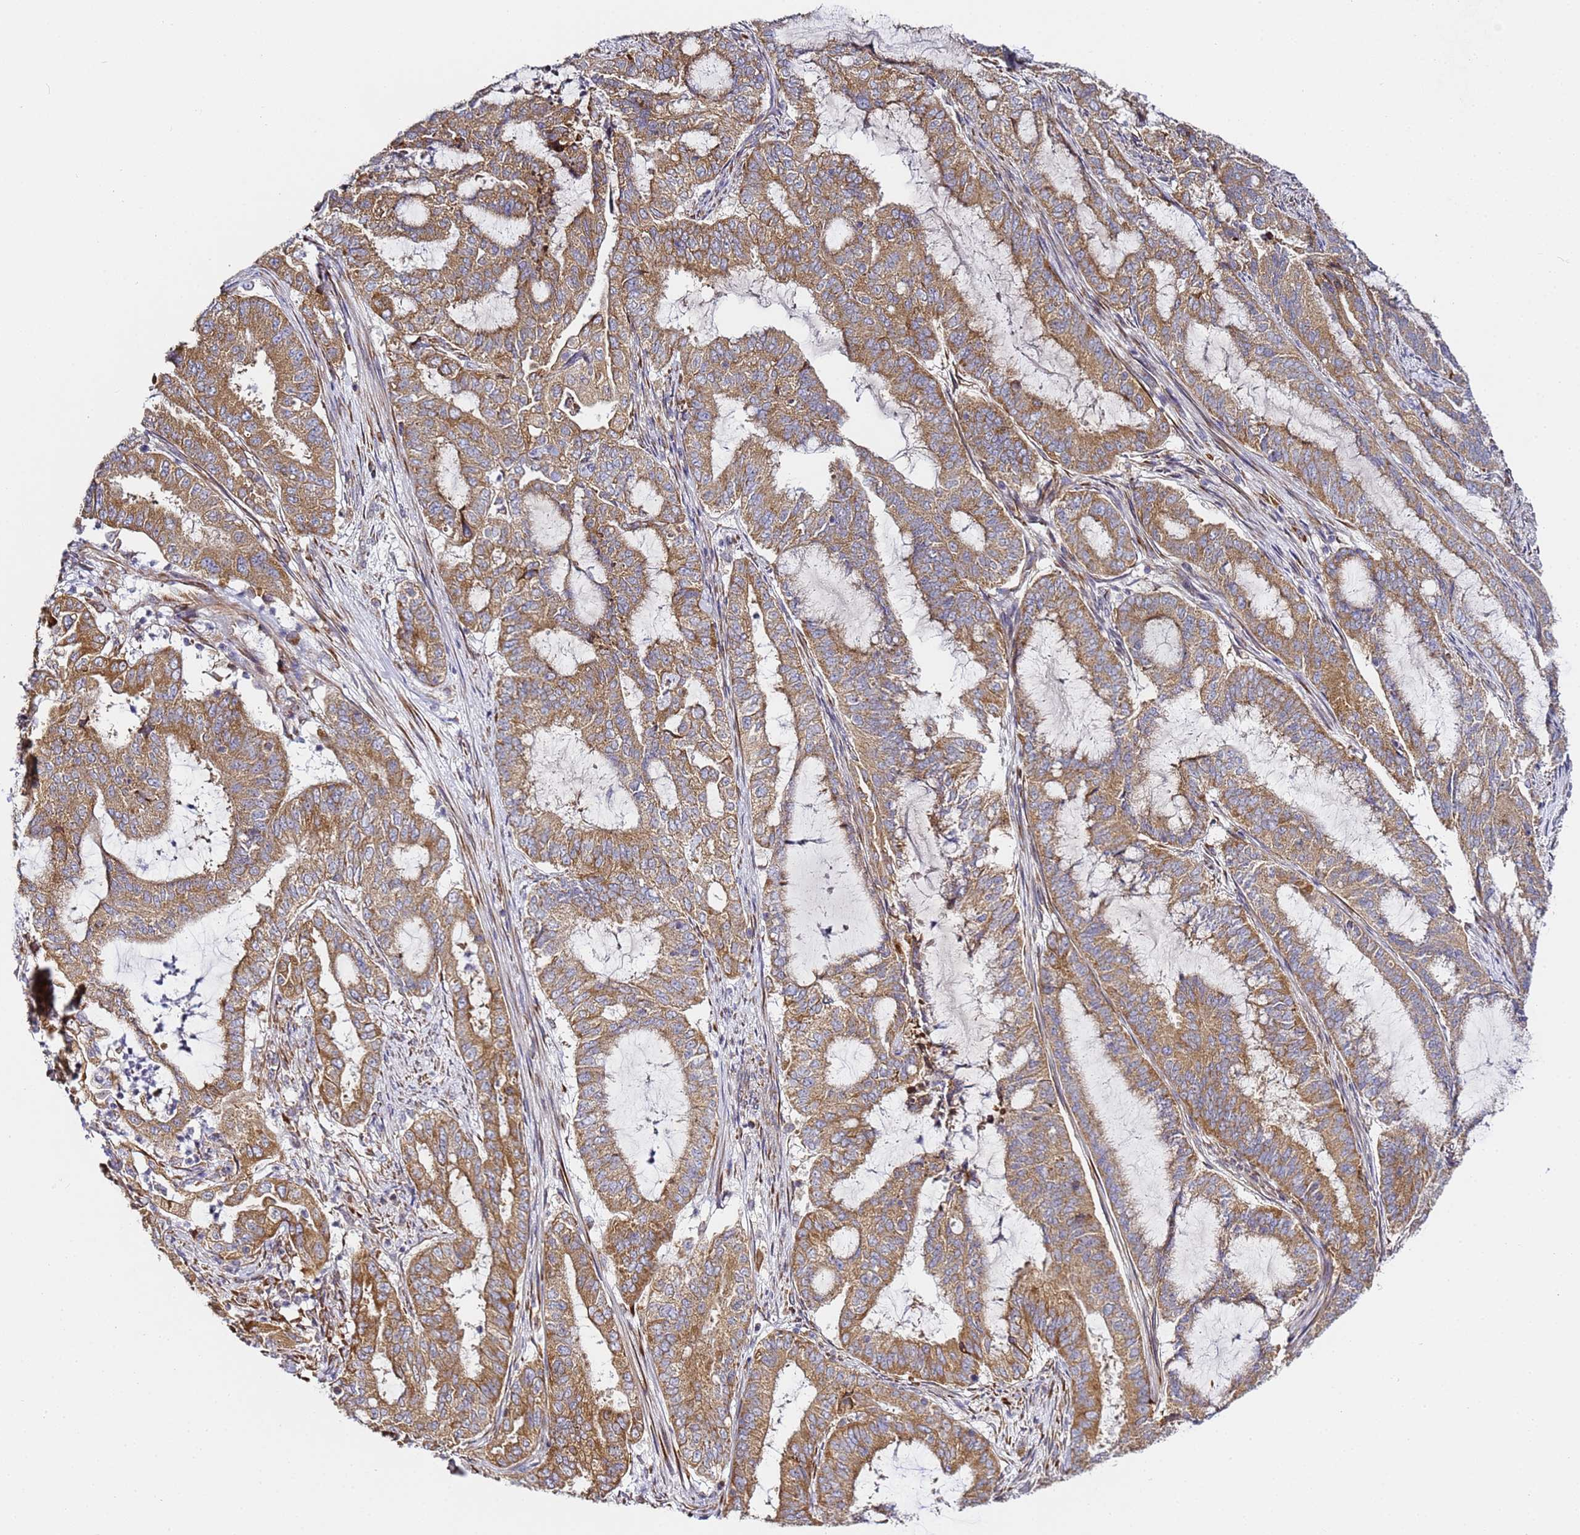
{"staining": {"intensity": "strong", "quantity": ">75%", "location": "cytoplasmic/membranous"}, "tissue": "endometrial cancer", "cell_type": "Tumor cells", "image_type": "cancer", "snomed": [{"axis": "morphology", "description": "Adenocarcinoma, NOS"}, {"axis": "topography", "description": "Endometrium"}], "caption": "IHC staining of endometrial adenocarcinoma, which demonstrates high levels of strong cytoplasmic/membranous staining in about >75% of tumor cells indicating strong cytoplasmic/membranous protein staining. The staining was performed using DAB (brown) for protein detection and nuclei were counterstained in hematoxylin (blue).", "gene": "RPL13A", "patient": {"sex": "female", "age": 51}}